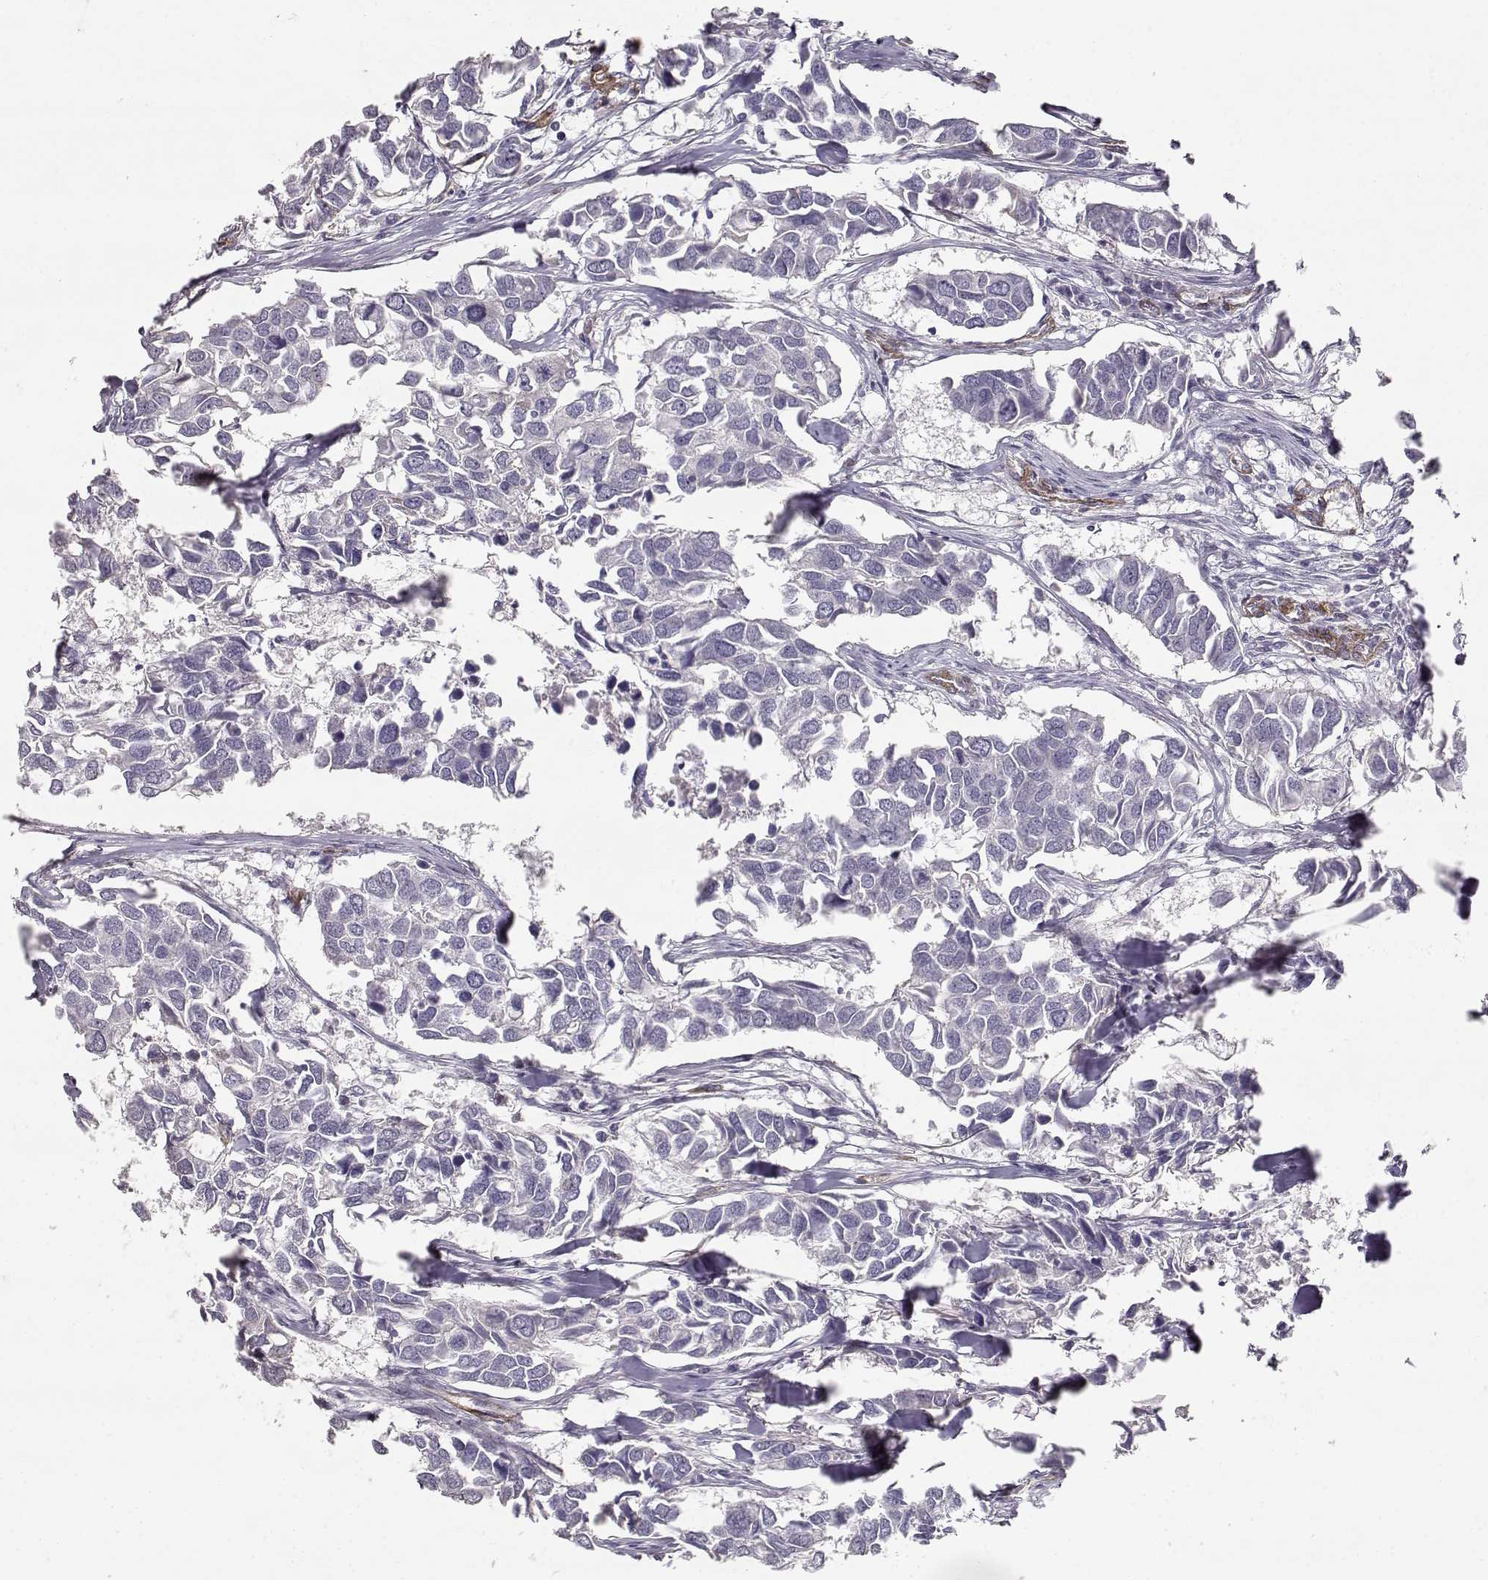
{"staining": {"intensity": "negative", "quantity": "none", "location": "none"}, "tissue": "breast cancer", "cell_type": "Tumor cells", "image_type": "cancer", "snomed": [{"axis": "morphology", "description": "Duct carcinoma"}, {"axis": "topography", "description": "Breast"}], "caption": "Photomicrograph shows no protein expression in tumor cells of breast cancer tissue.", "gene": "LAMC1", "patient": {"sex": "female", "age": 83}}